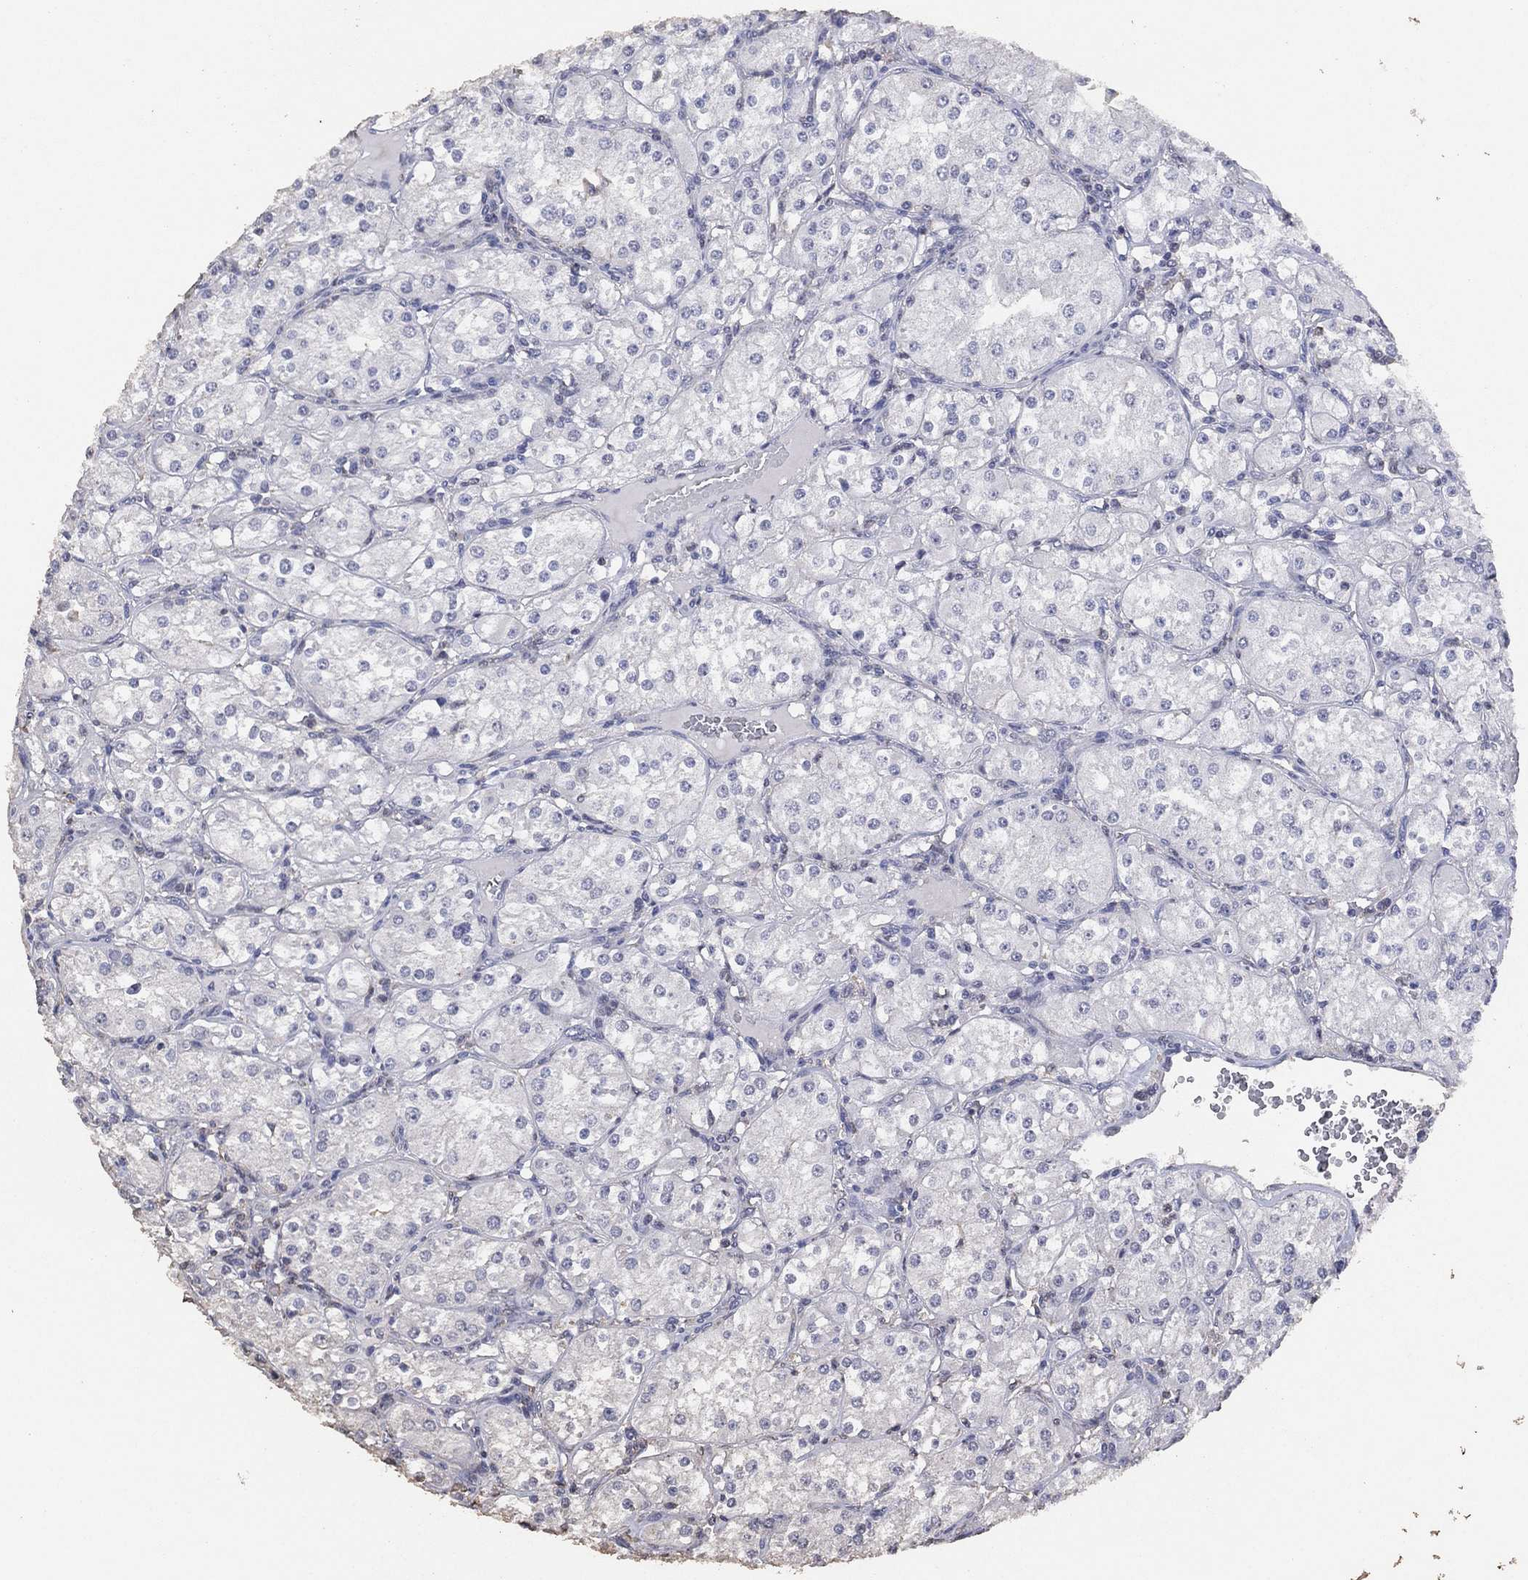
{"staining": {"intensity": "negative", "quantity": "none", "location": "none"}, "tissue": "renal cancer", "cell_type": "Tumor cells", "image_type": "cancer", "snomed": [{"axis": "morphology", "description": "Adenocarcinoma, NOS"}, {"axis": "topography", "description": "Kidney"}], "caption": "DAB (3,3'-diaminobenzidine) immunohistochemical staining of human renal cancer (adenocarcinoma) demonstrates no significant positivity in tumor cells.", "gene": "ADPRHL1", "patient": {"sex": "male", "age": 77}}